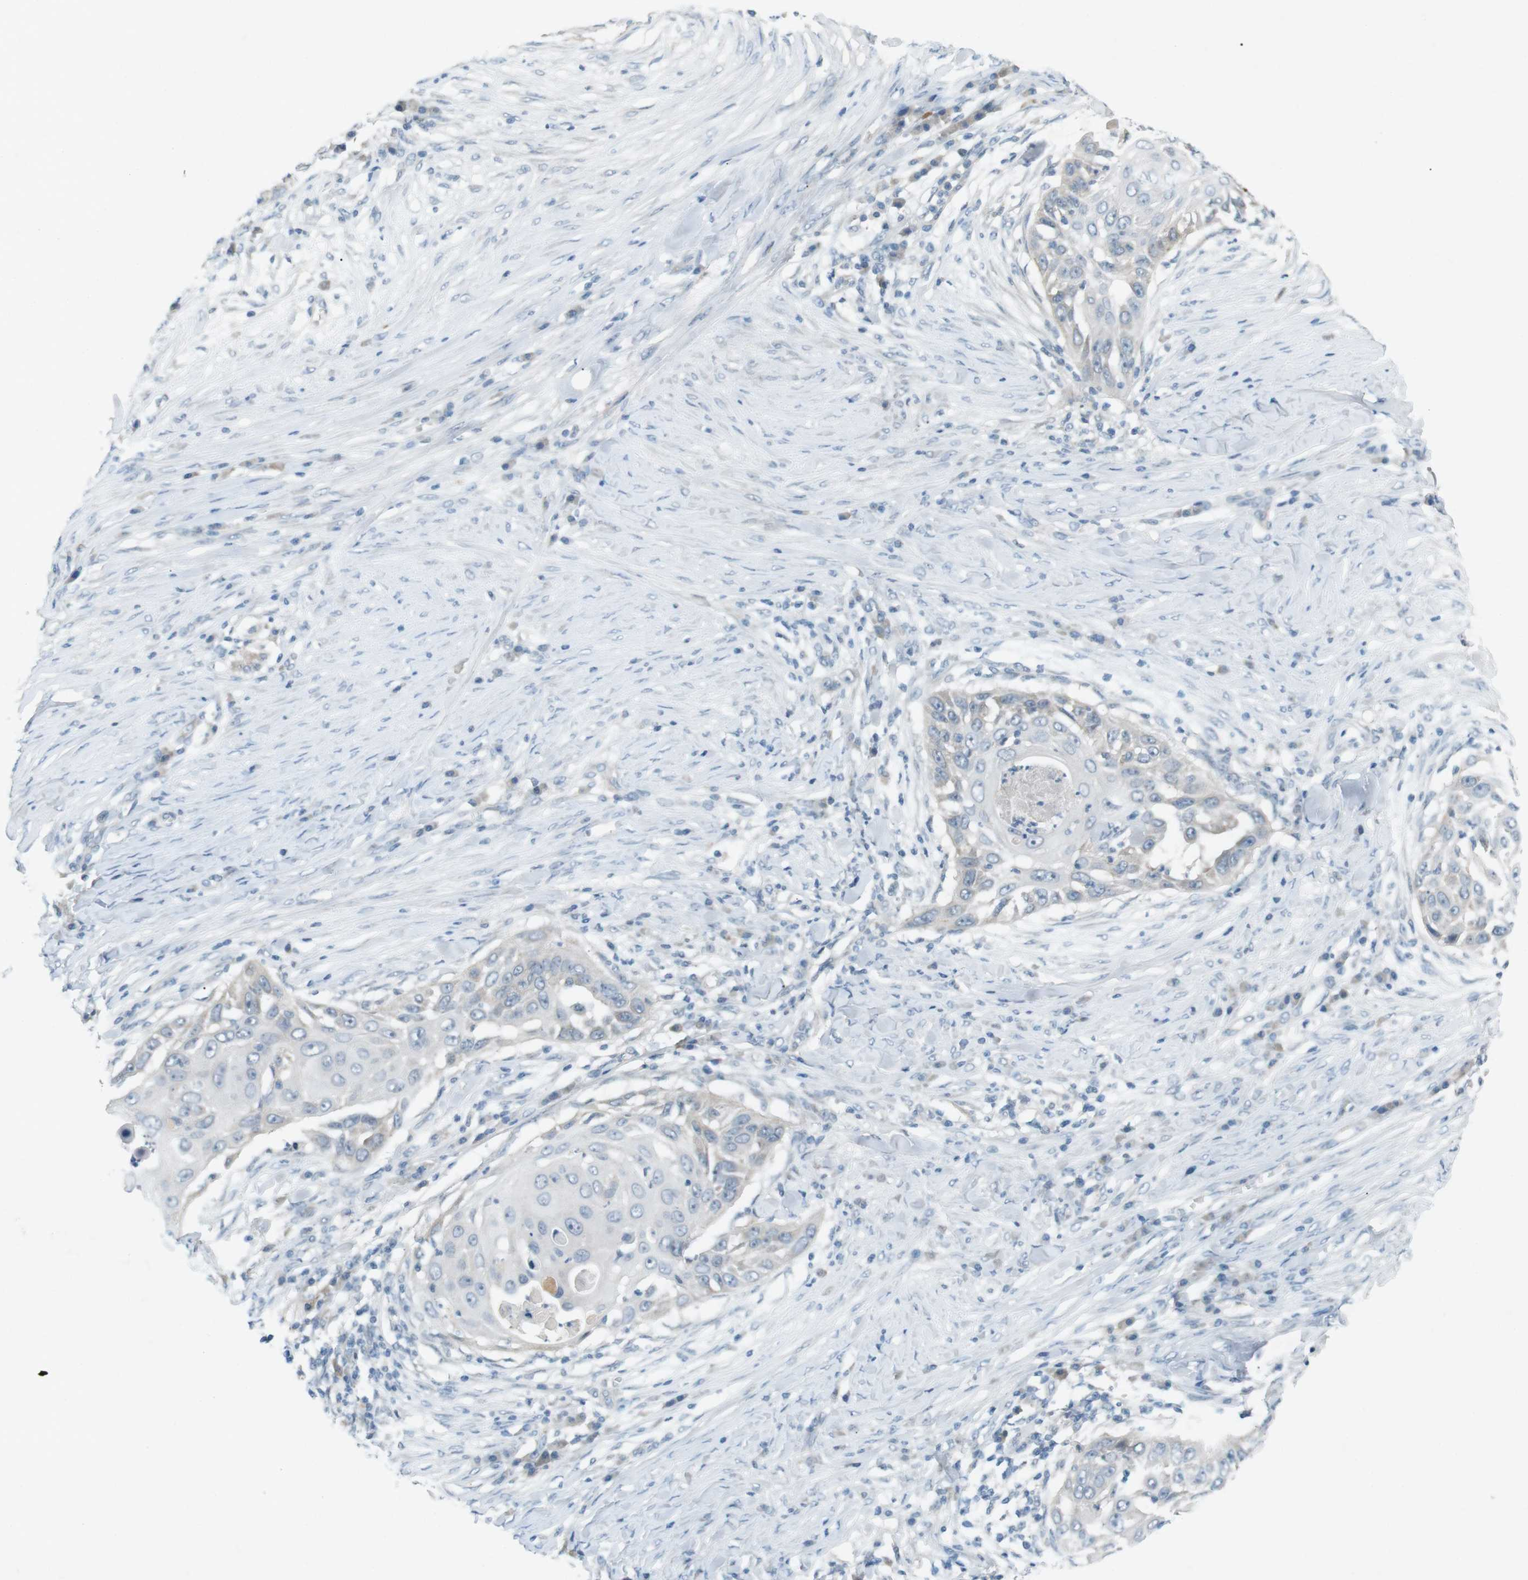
{"staining": {"intensity": "negative", "quantity": "none", "location": "none"}, "tissue": "skin cancer", "cell_type": "Tumor cells", "image_type": "cancer", "snomed": [{"axis": "morphology", "description": "Squamous cell carcinoma, NOS"}, {"axis": "topography", "description": "Skin"}], "caption": "Human skin cancer stained for a protein using IHC displays no expression in tumor cells.", "gene": "RTN3", "patient": {"sex": "female", "age": 44}}